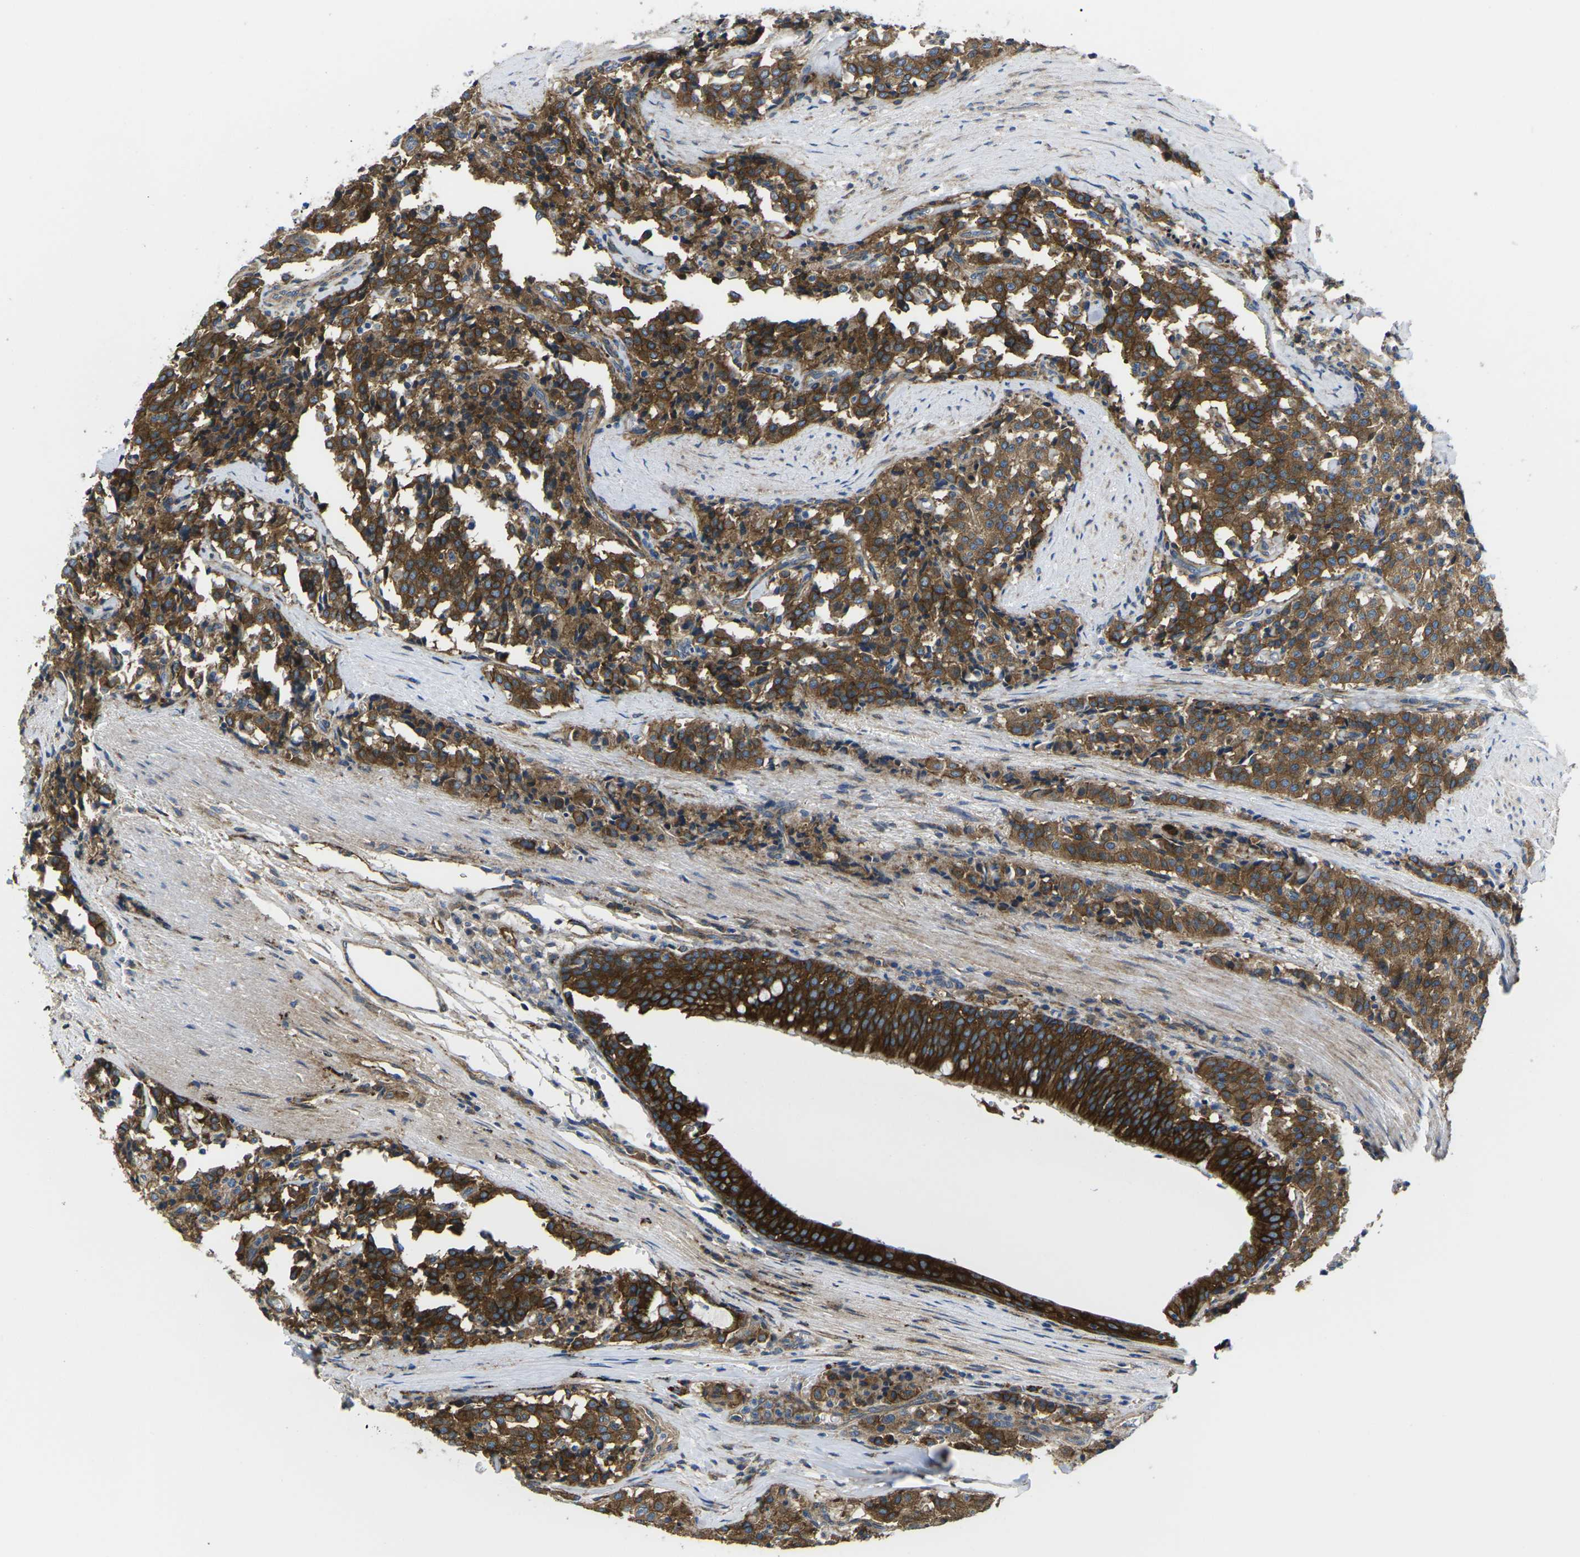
{"staining": {"intensity": "strong", "quantity": ">75%", "location": "cytoplasmic/membranous"}, "tissue": "carcinoid", "cell_type": "Tumor cells", "image_type": "cancer", "snomed": [{"axis": "morphology", "description": "Carcinoid, malignant, NOS"}, {"axis": "topography", "description": "Lung"}], "caption": "Brown immunohistochemical staining in carcinoid displays strong cytoplasmic/membranous expression in approximately >75% of tumor cells.", "gene": "DLG1", "patient": {"sex": "male", "age": 30}}